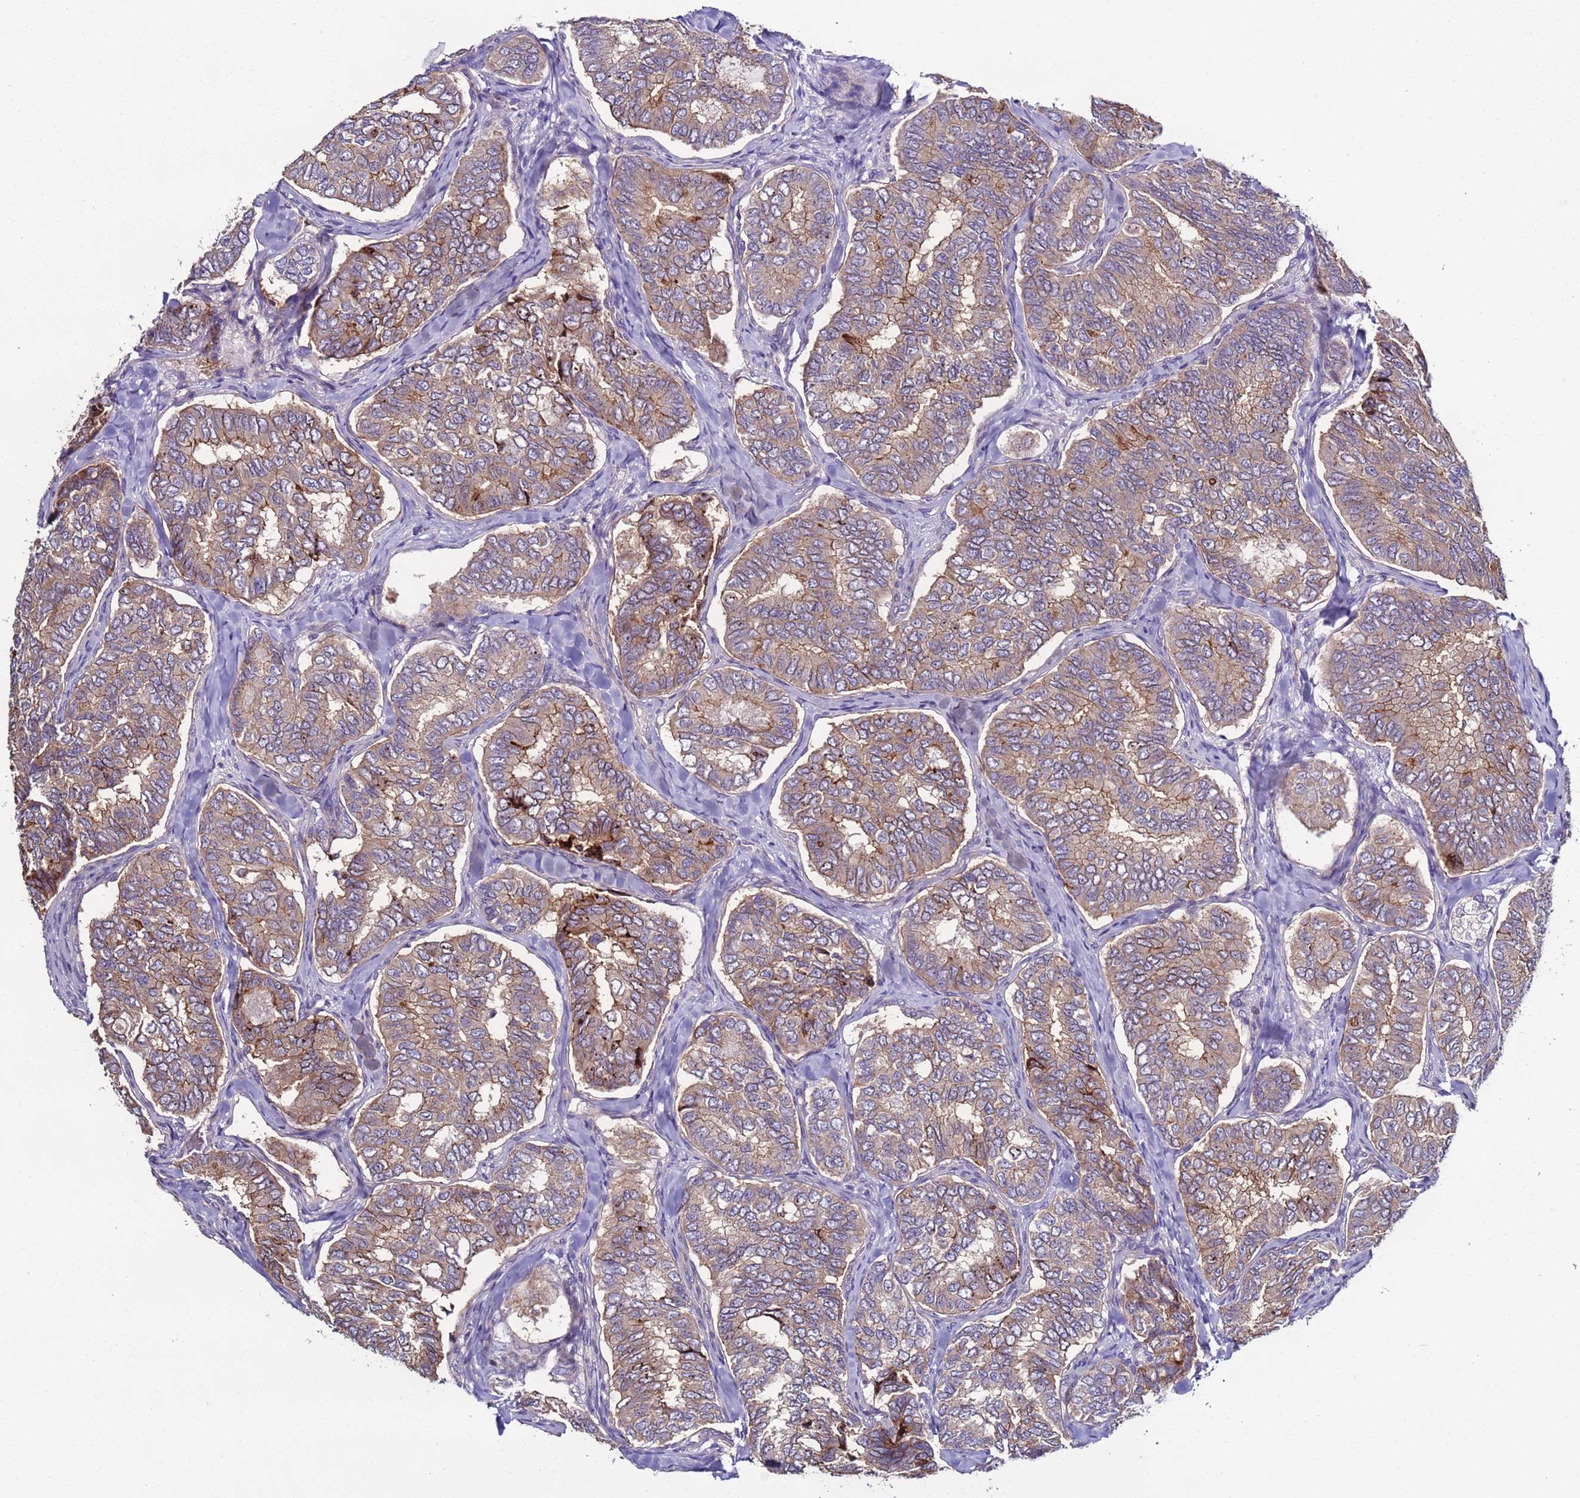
{"staining": {"intensity": "weak", "quantity": ">75%", "location": "cytoplasmic/membranous"}, "tissue": "thyroid cancer", "cell_type": "Tumor cells", "image_type": "cancer", "snomed": [{"axis": "morphology", "description": "Papillary adenocarcinoma, NOS"}, {"axis": "topography", "description": "Thyroid gland"}], "caption": "The image reveals immunohistochemical staining of thyroid papillary adenocarcinoma. There is weak cytoplasmic/membranous expression is identified in about >75% of tumor cells.", "gene": "RABL2B", "patient": {"sex": "female", "age": 35}}